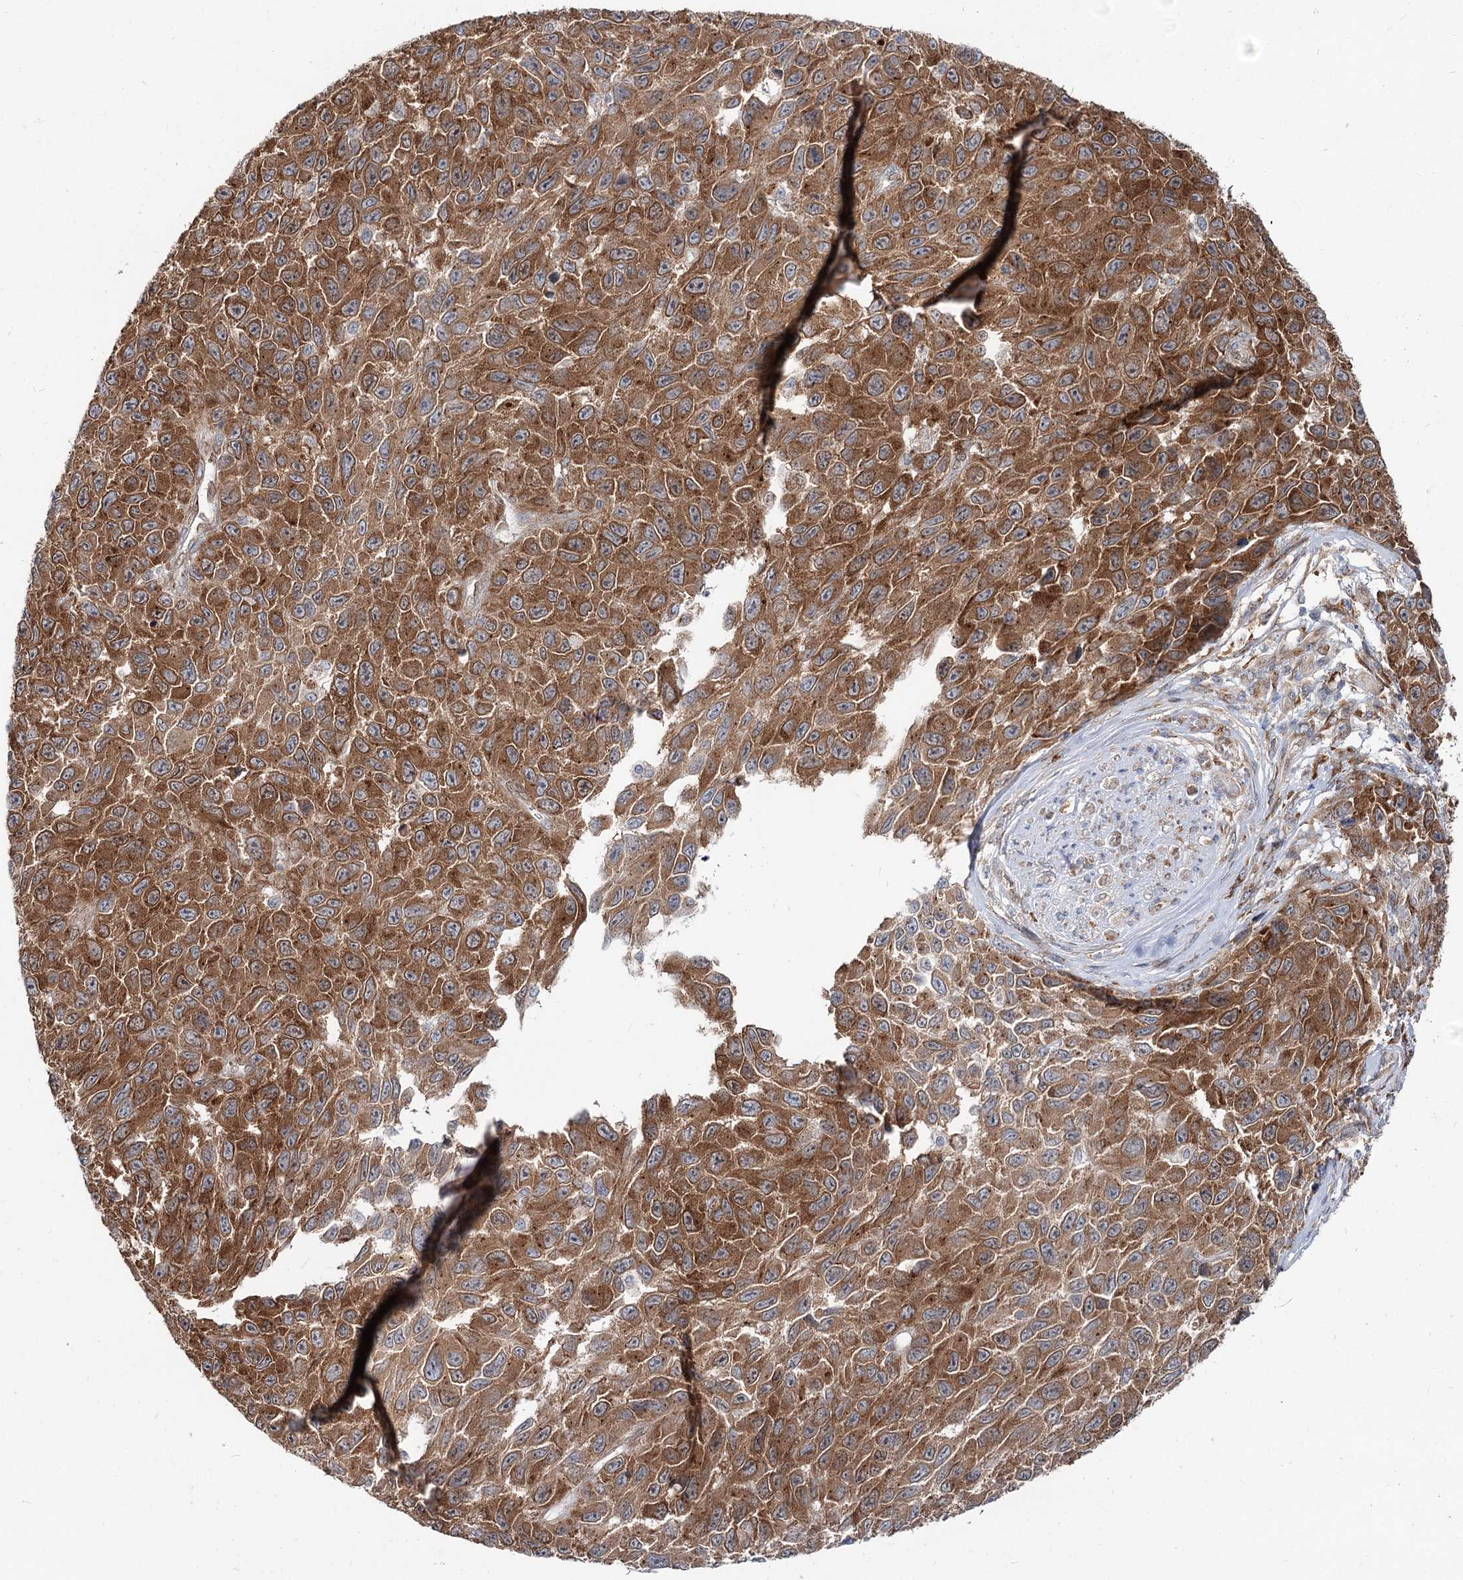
{"staining": {"intensity": "strong", "quantity": ">75%", "location": "cytoplasmic/membranous"}, "tissue": "melanoma", "cell_type": "Tumor cells", "image_type": "cancer", "snomed": [{"axis": "morphology", "description": "Normal tissue, NOS"}, {"axis": "morphology", "description": "Malignant melanoma, NOS"}, {"axis": "topography", "description": "Skin"}], "caption": "Brown immunohistochemical staining in human malignant melanoma demonstrates strong cytoplasmic/membranous positivity in approximately >75% of tumor cells.", "gene": "SPART", "patient": {"sex": "female", "age": 96}}